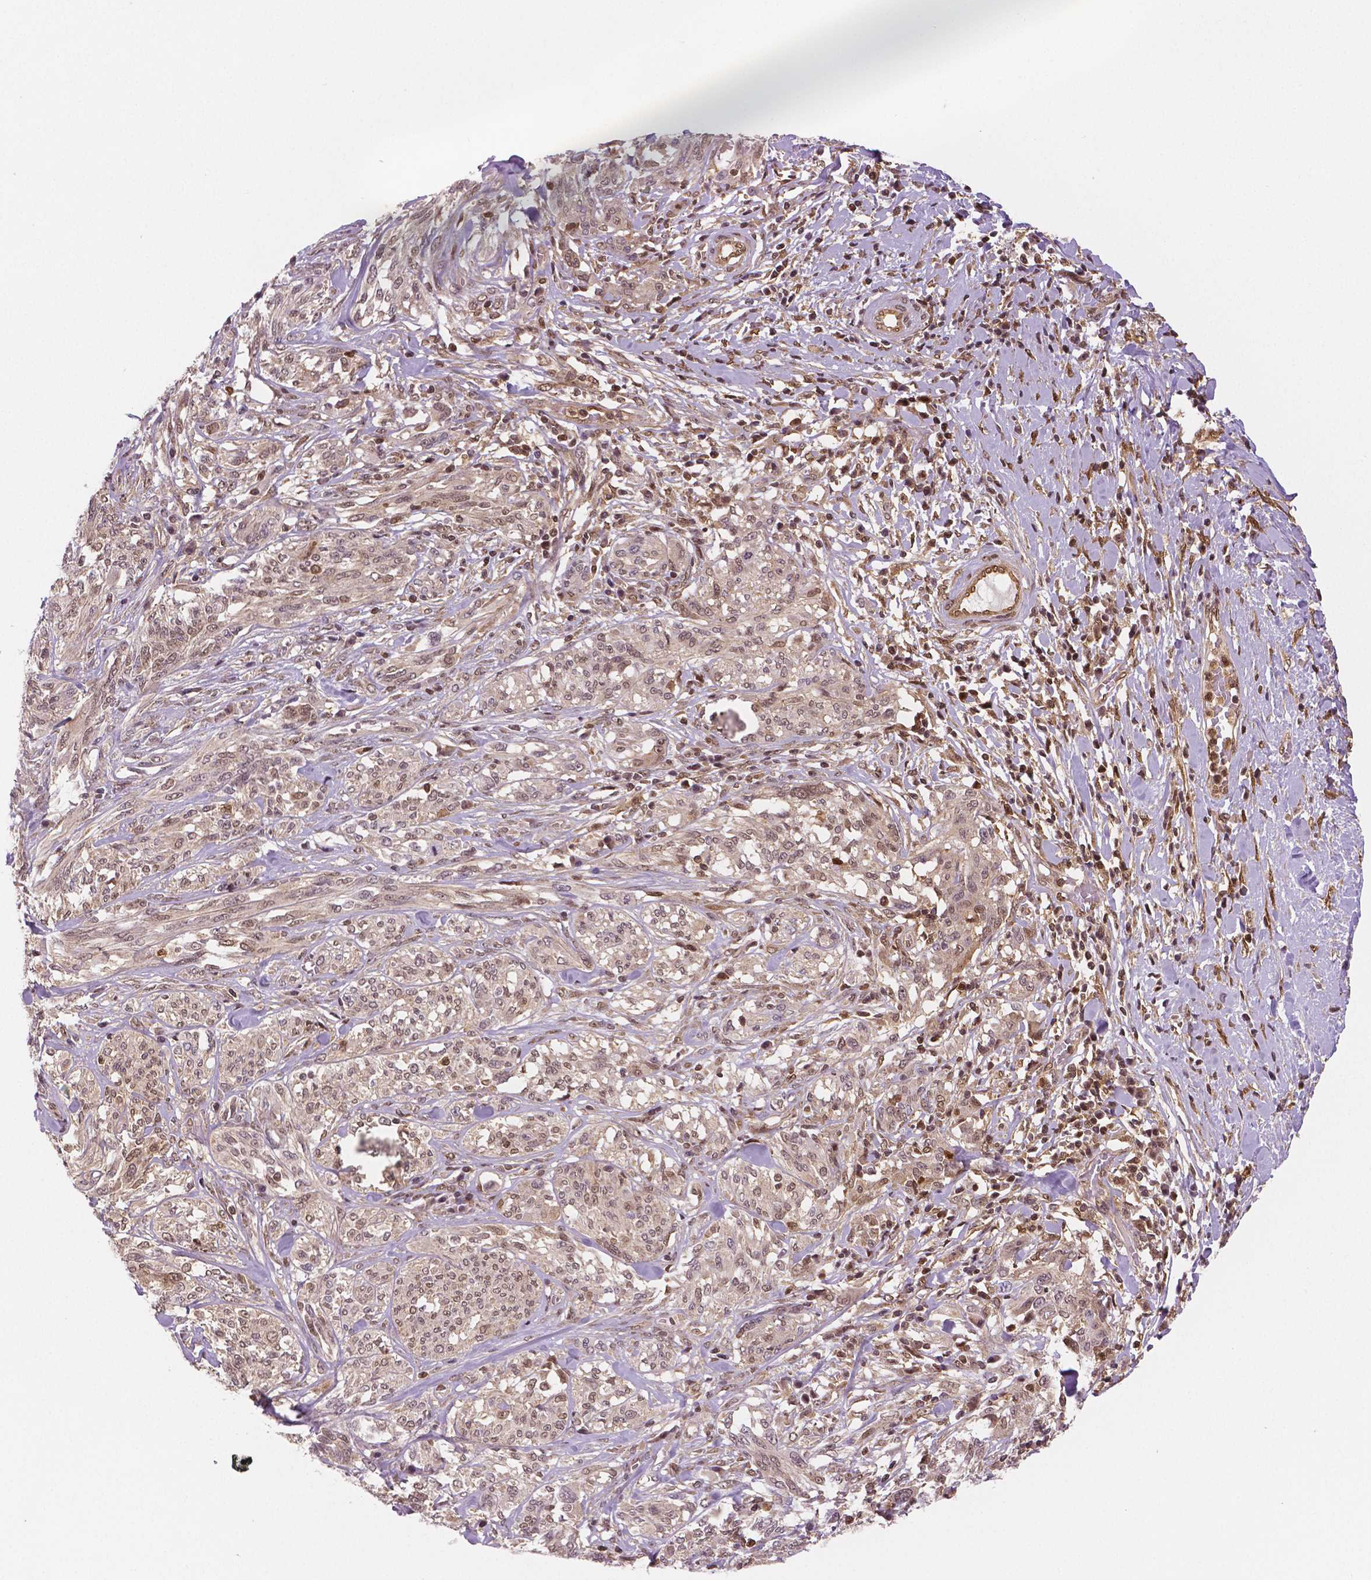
{"staining": {"intensity": "weak", "quantity": ">75%", "location": "cytoplasmic/membranous,nuclear"}, "tissue": "melanoma", "cell_type": "Tumor cells", "image_type": "cancer", "snomed": [{"axis": "morphology", "description": "Malignant melanoma, NOS"}, {"axis": "topography", "description": "Skin"}], "caption": "Melanoma stained with DAB (3,3'-diaminobenzidine) IHC reveals low levels of weak cytoplasmic/membranous and nuclear staining in about >75% of tumor cells.", "gene": "STAT3", "patient": {"sex": "female", "age": 91}}